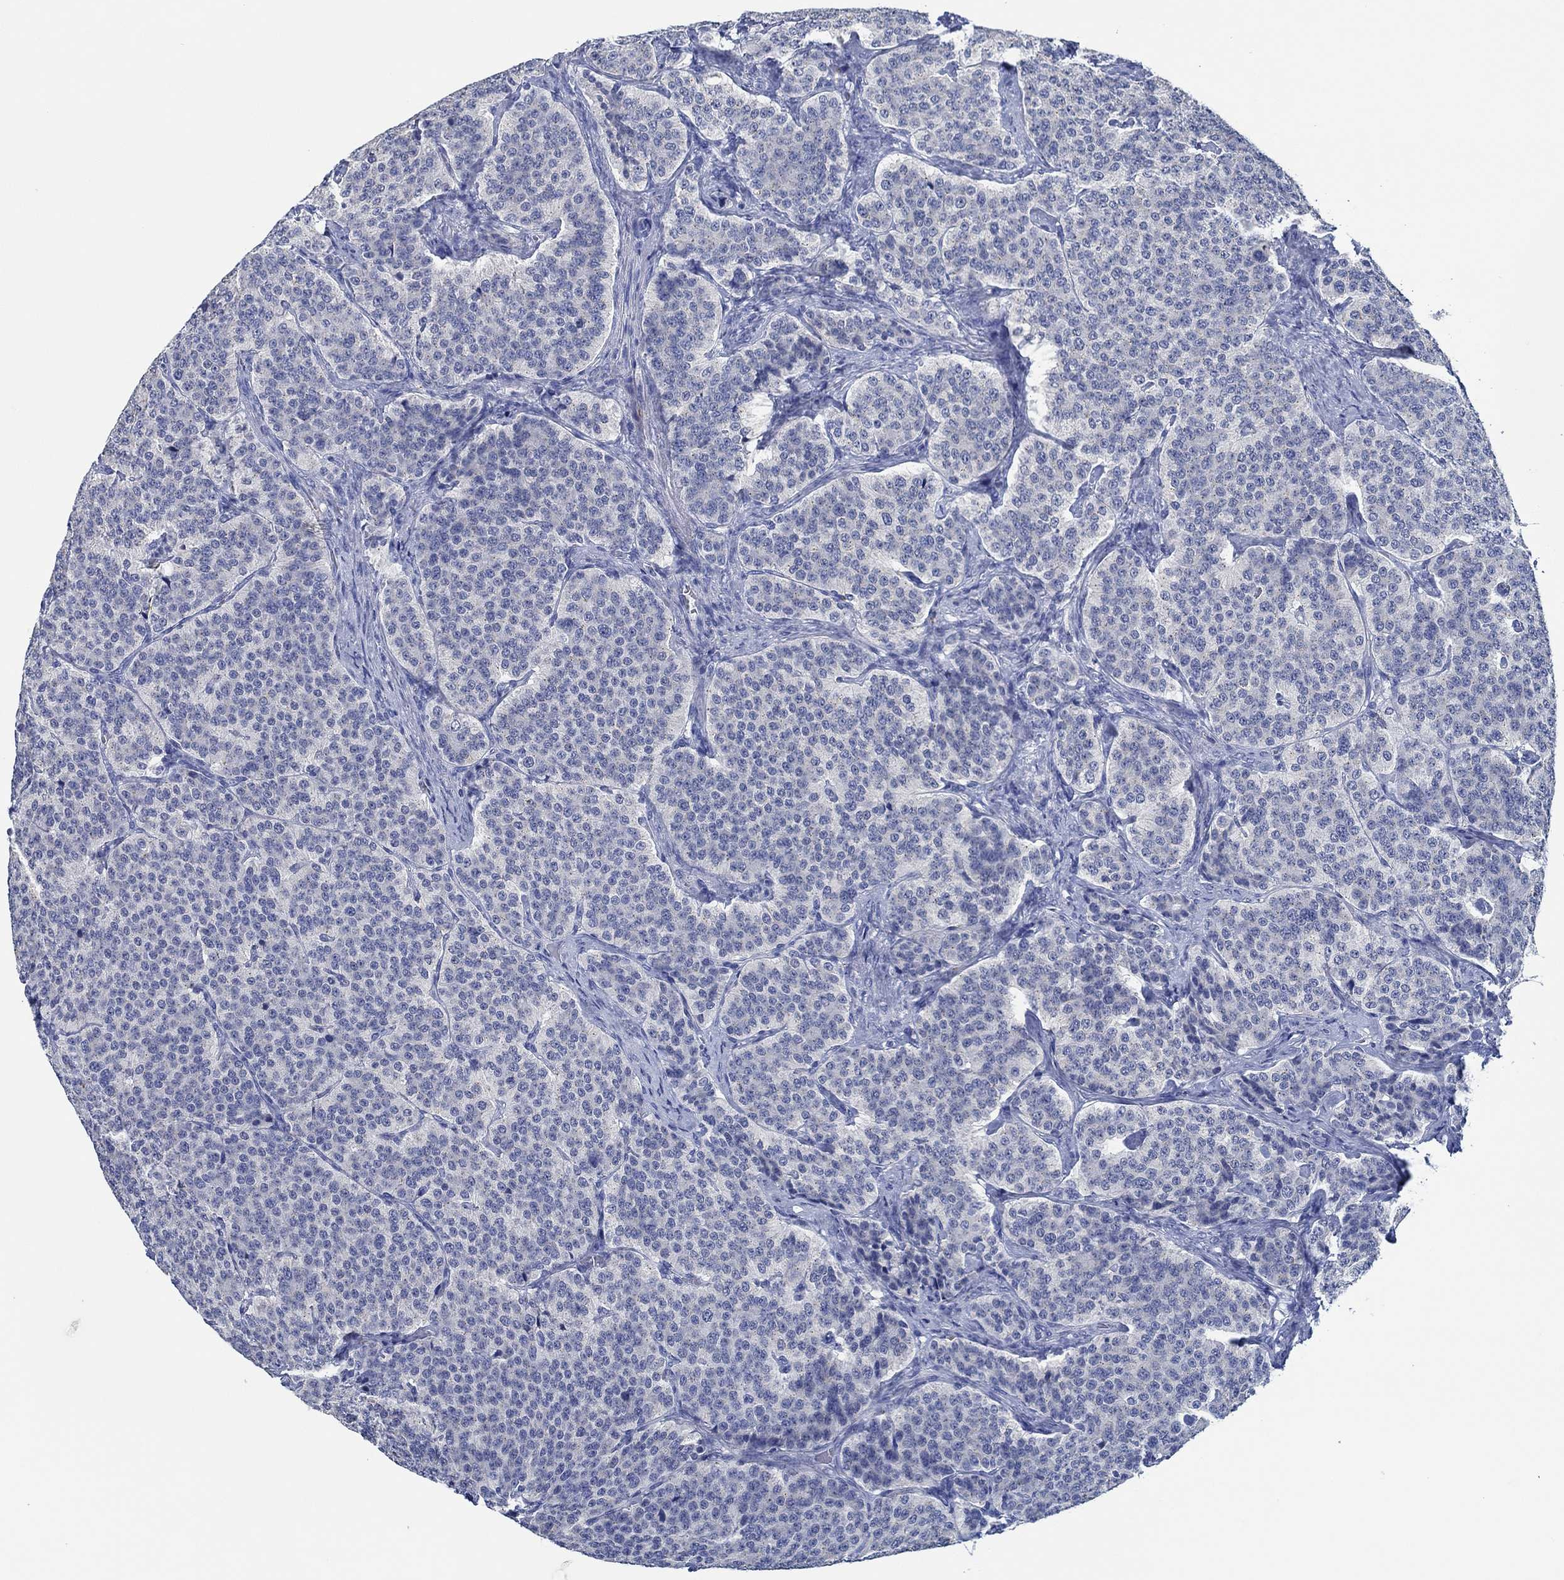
{"staining": {"intensity": "negative", "quantity": "none", "location": "none"}, "tissue": "carcinoid", "cell_type": "Tumor cells", "image_type": "cancer", "snomed": [{"axis": "morphology", "description": "Carcinoid, malignant, NOS"}, {"axis": "topography", "description": "Small intestine"}], "caption": "Immunohistochemistry (IHC) micrograph of carcinoid stained for a protein (brown), which shows no positivity in tumor cells.", "gene": "CPM", "patient": {"sex": "female", "age": 58}}